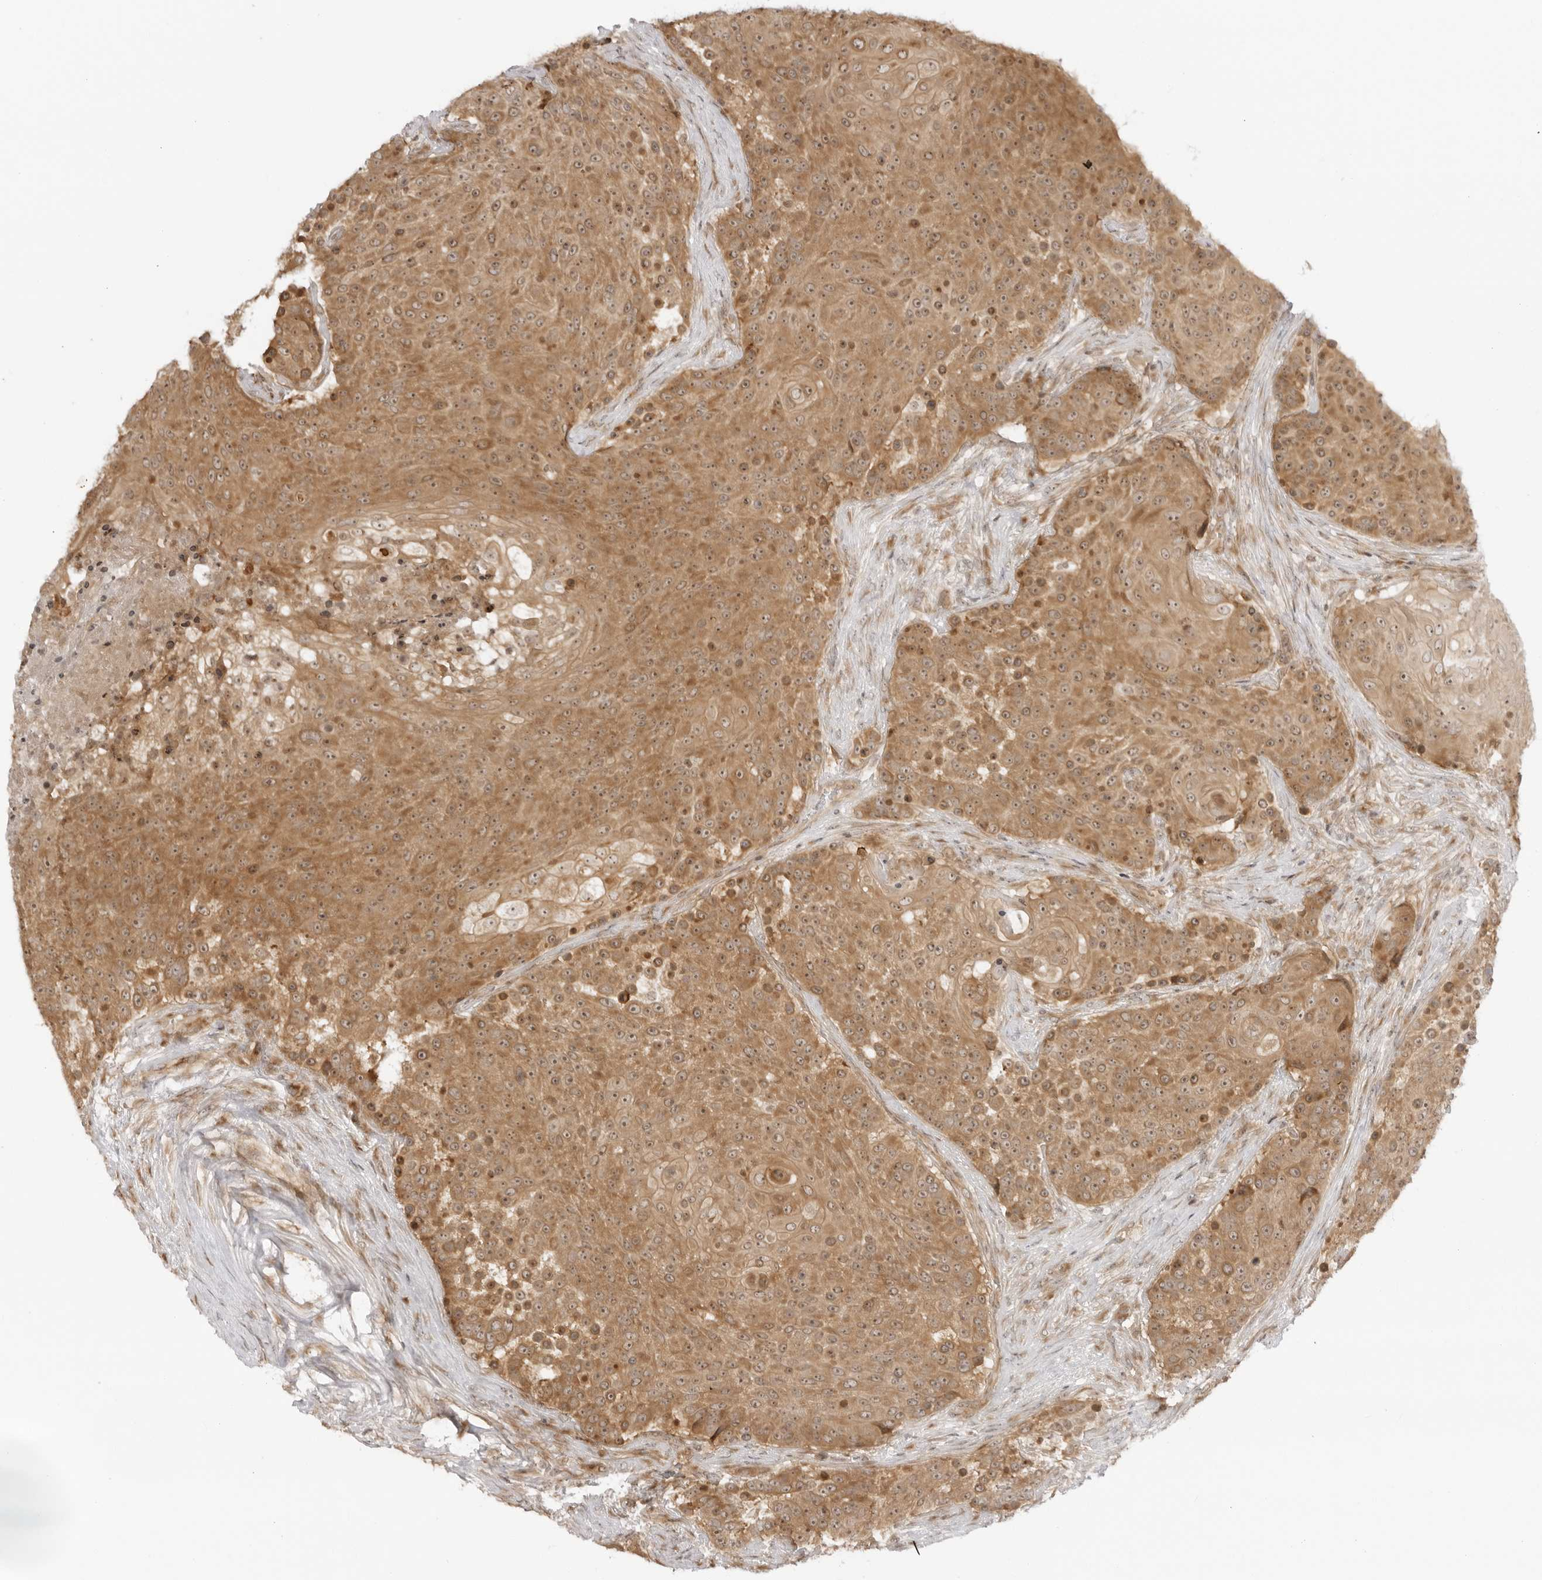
{"staining": {"intensity": "moderate", "quantity": ">75%", "location": "cytoplasmic/membranous"}, "tissue": "urothelial cancer", "cell_type": "Tumor cells", "image_type": "cancer", "snomed": [{"axis": "morphology", "description": "Urothelial carcinoma, High grade"}, {"axis": "topography", "description": "Urinary bladder"}], "caption": "A high-resolution histopathology image shows immunohistochemistry staining of urothelial cancer, which shows moderate cytoplasmic/membranous expression in about >75% of tumor cells.", "gene": "PRRC2C", "patient": {"sex": "female", "age": 63}}